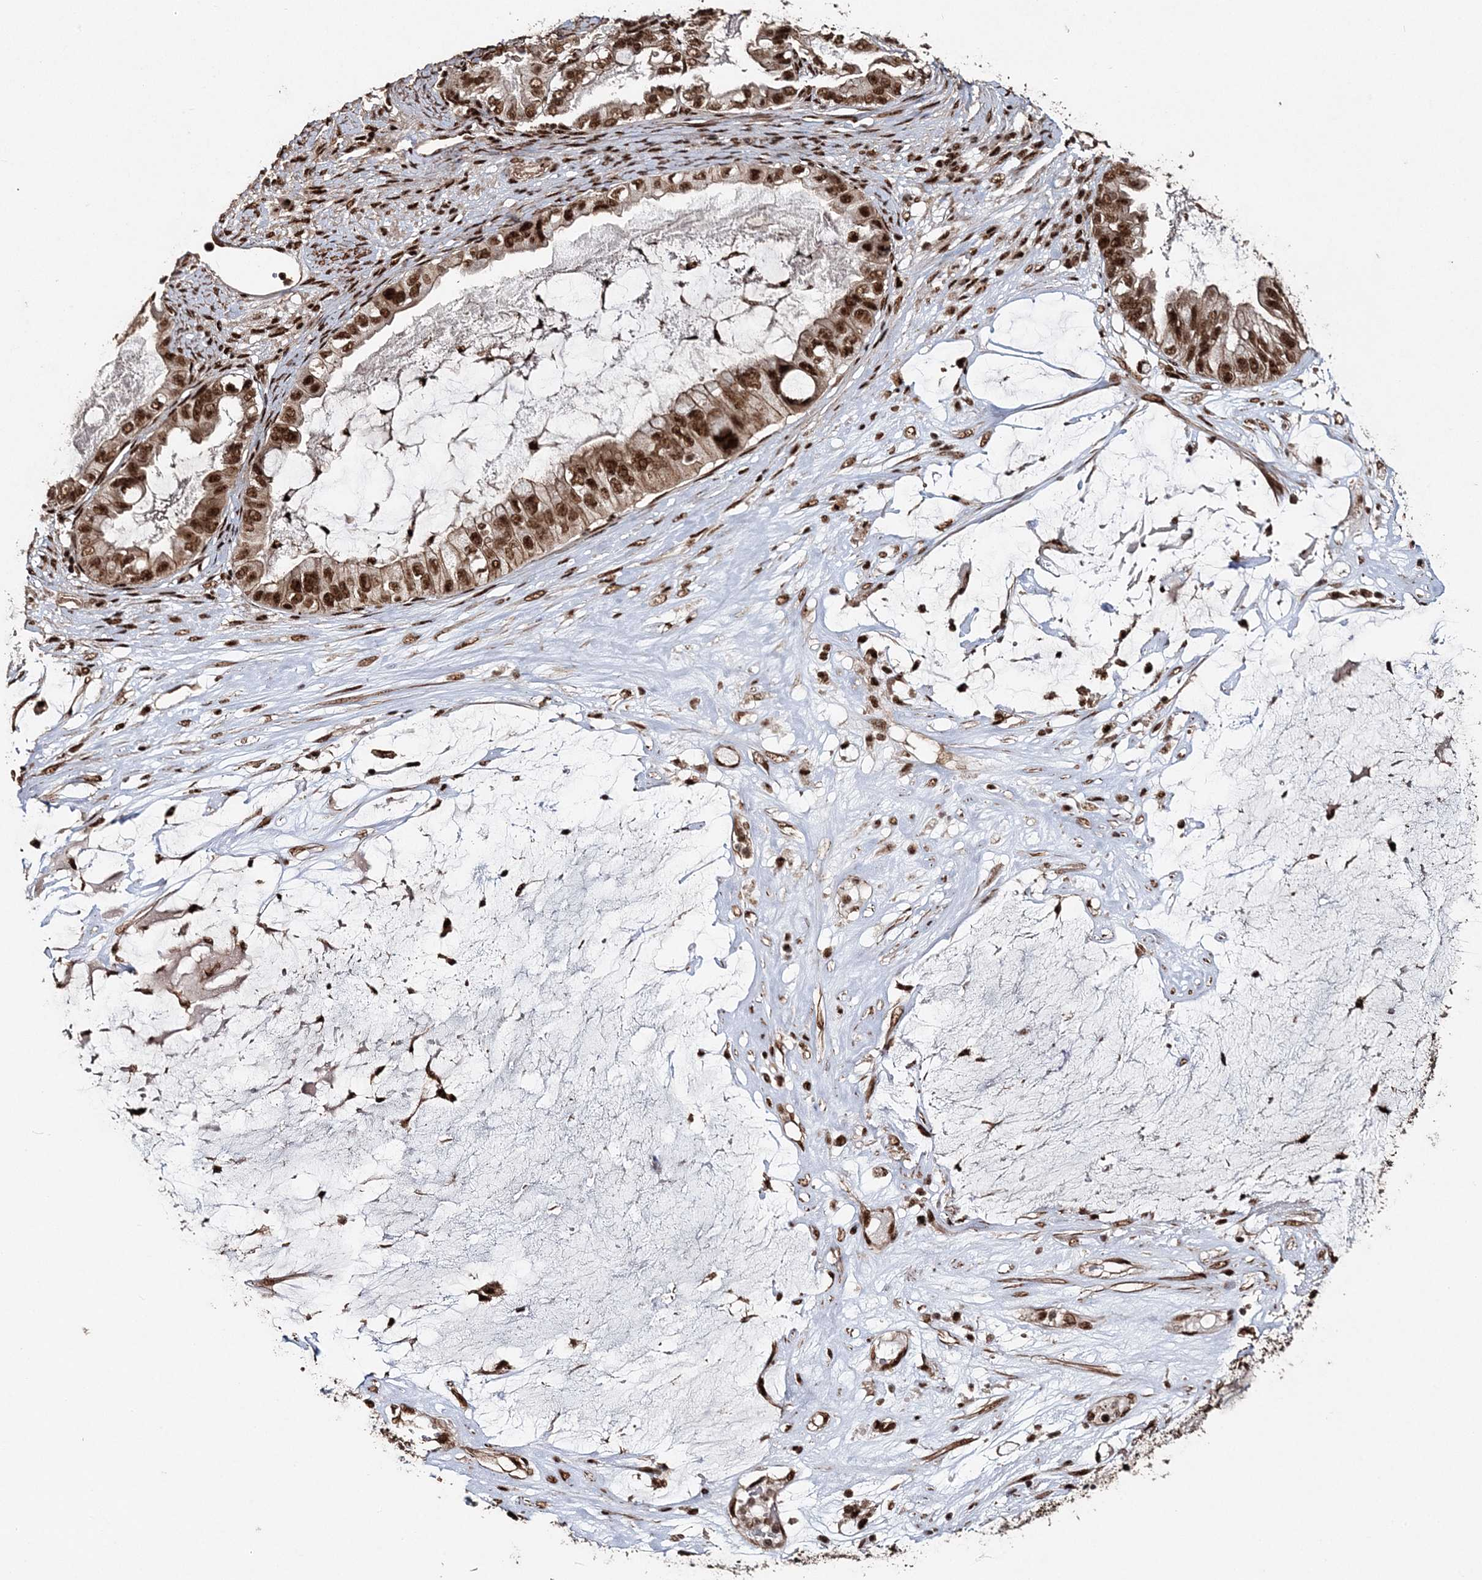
{"staining": {"intensity": "strong", "quantity": ">75%", "location": "nuclear"}, "tissue": "ovarian cancer", "cell_type": "Tumor cells", "image_type": "cancer", "snomed": [{"axis": "morphology", "description": "Cystadenocarcinoma, mucinous, NOS"}, {"axis": "topography", "description": "Ovary"}], "caption": "Immunohistochemical staining of human mucinous cystadenocarcinoma (ovarian) reveals high levels of strong nuclear protein staining in about >75% of tumor cells. The staining is performed using DAB brown chromogen to label protein expression. The nuclei are counter-stained blue using hematoxylin.", "gene": "EXOSC8", "patient": {"sex": "female", "age": 80}}